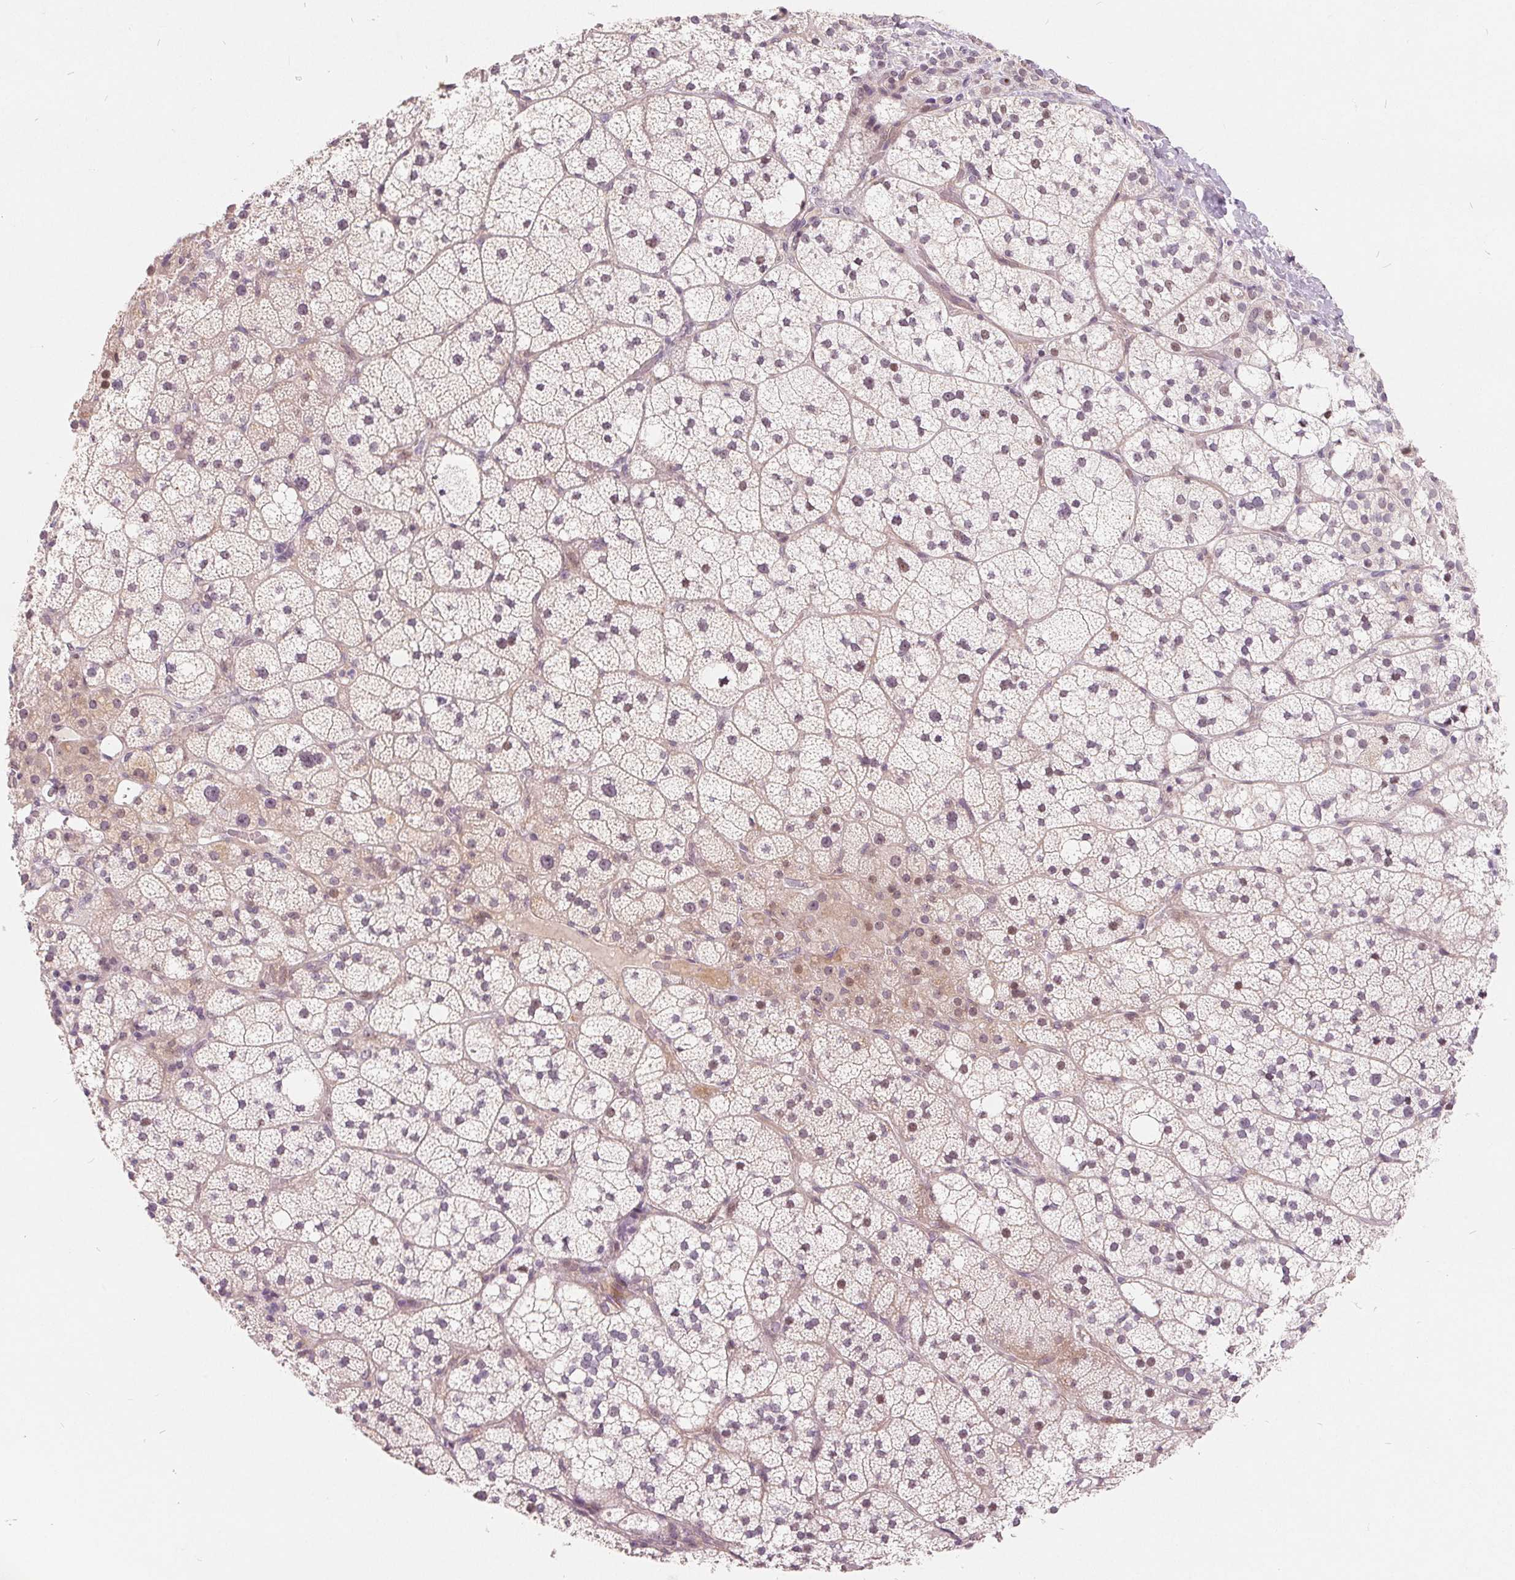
{"staining": {"intensity": "moderate", "quantity": "<25%", "location": "nuclear"}, "tissue": "adrenal gland", "cell_type": "Glandular cells", "image_type": "normal", "snomed": [{"axis": "morphology", "description": "Normal tissue, NOS"}, {"axis": "topography", "description": "Adrenal gland"}], "caption": "Protein staining shows moderate nuclear staining in approximately <25% of glandular cells in normal adrenal gland. The protein is shown in brown color, while the nuclei are stained blue.", "gene": "NRG2", "patient": {"sex": "male", "age": 53}}